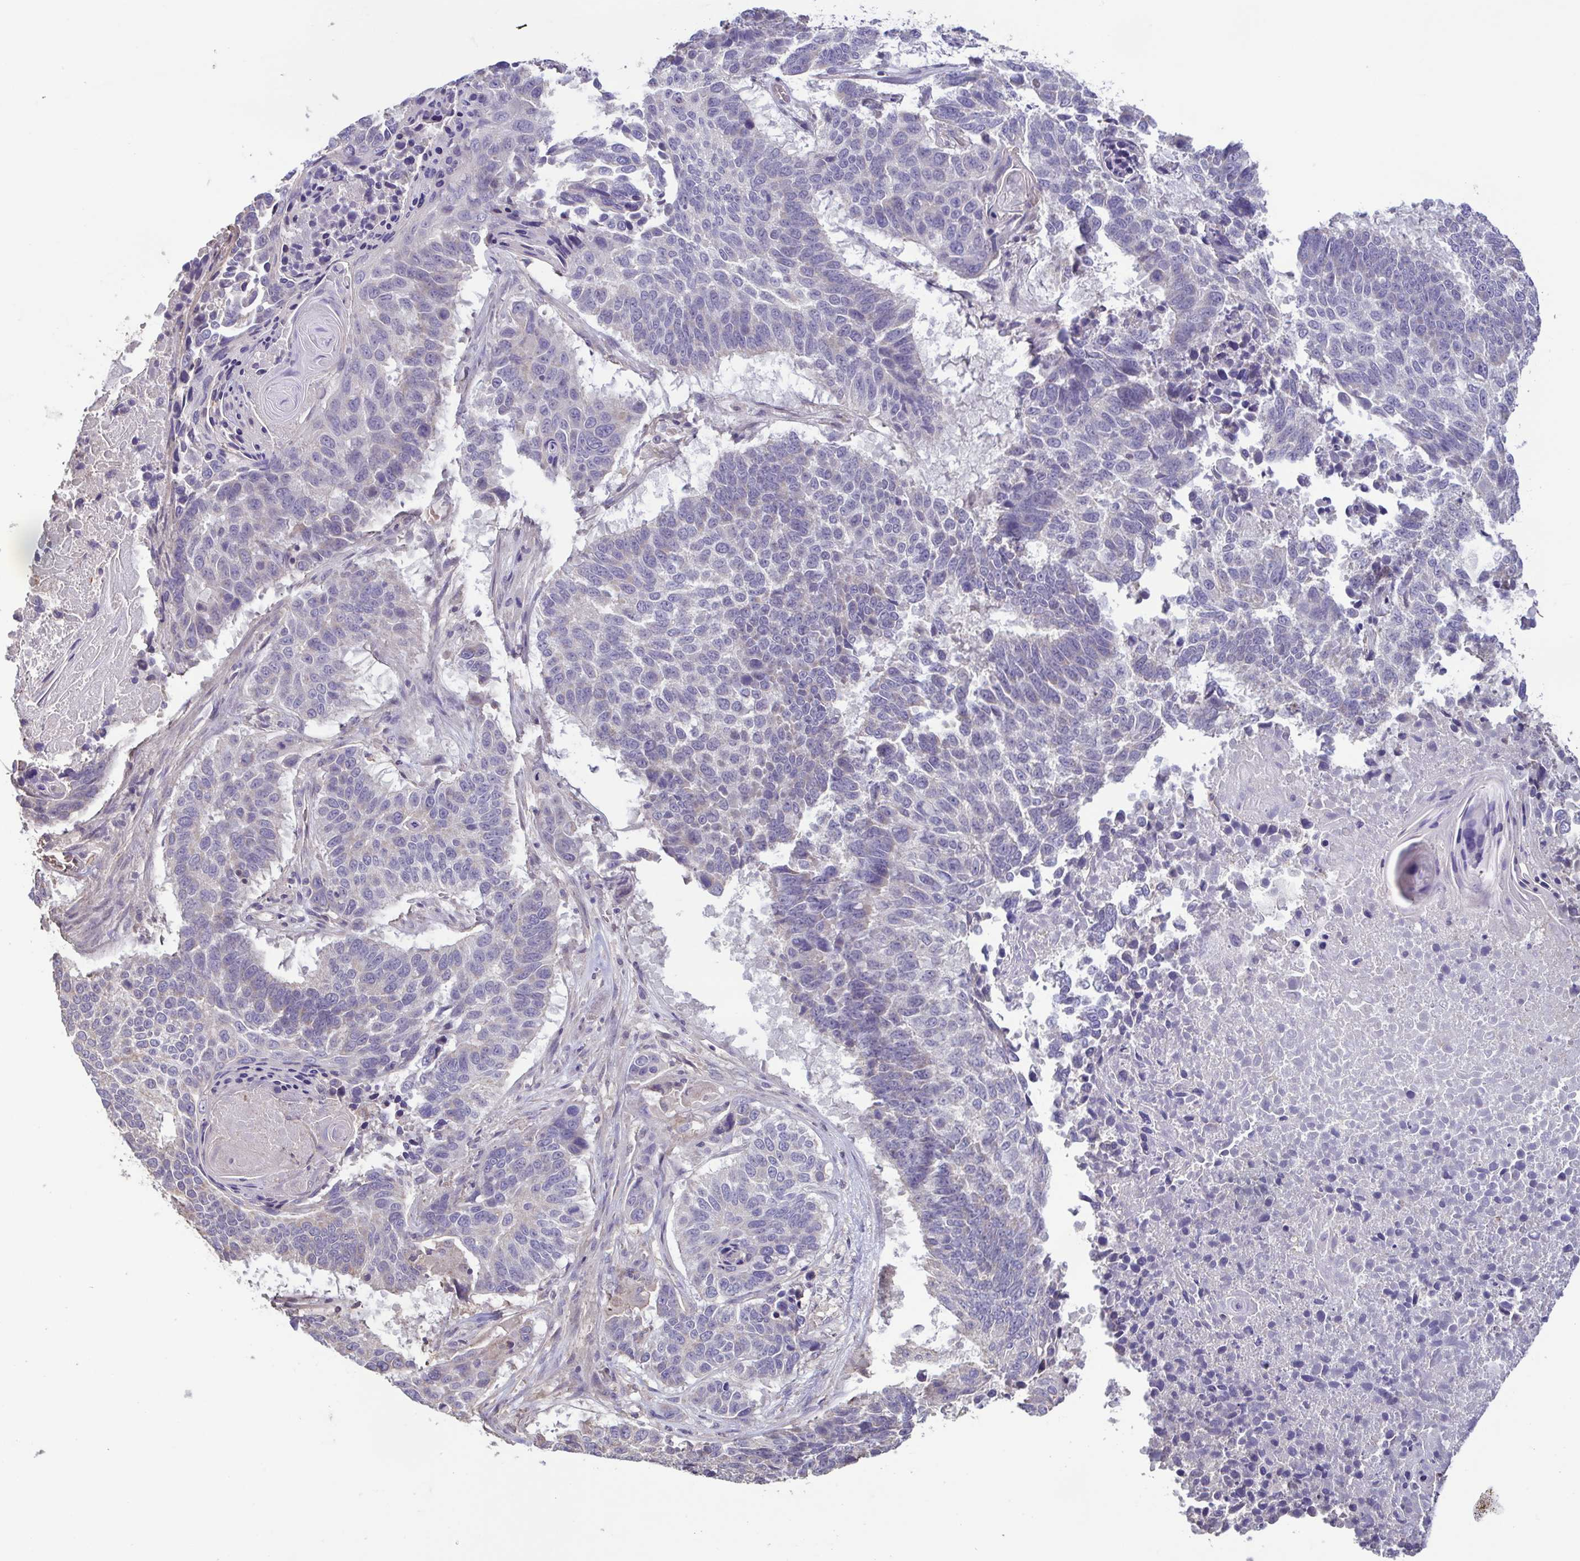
{"staining": {"intensity": "negative", "quantity": "none", "location": "none"}, "tissue": "lung cancer", "cell_type": "Tumor cells", "image_type": "cancer", "snomed": [{"axis": "morphology", "description": "Squamous cell carcinoma, NOS"}, {"axis": "topography", "description": "Lung"}], "caption": "Tumor cells are negative for brown protein staining in squamous cell carcinoma (lung).", "gene": "ACTRT2", "patient": {"sex": "male", "age": 73}}